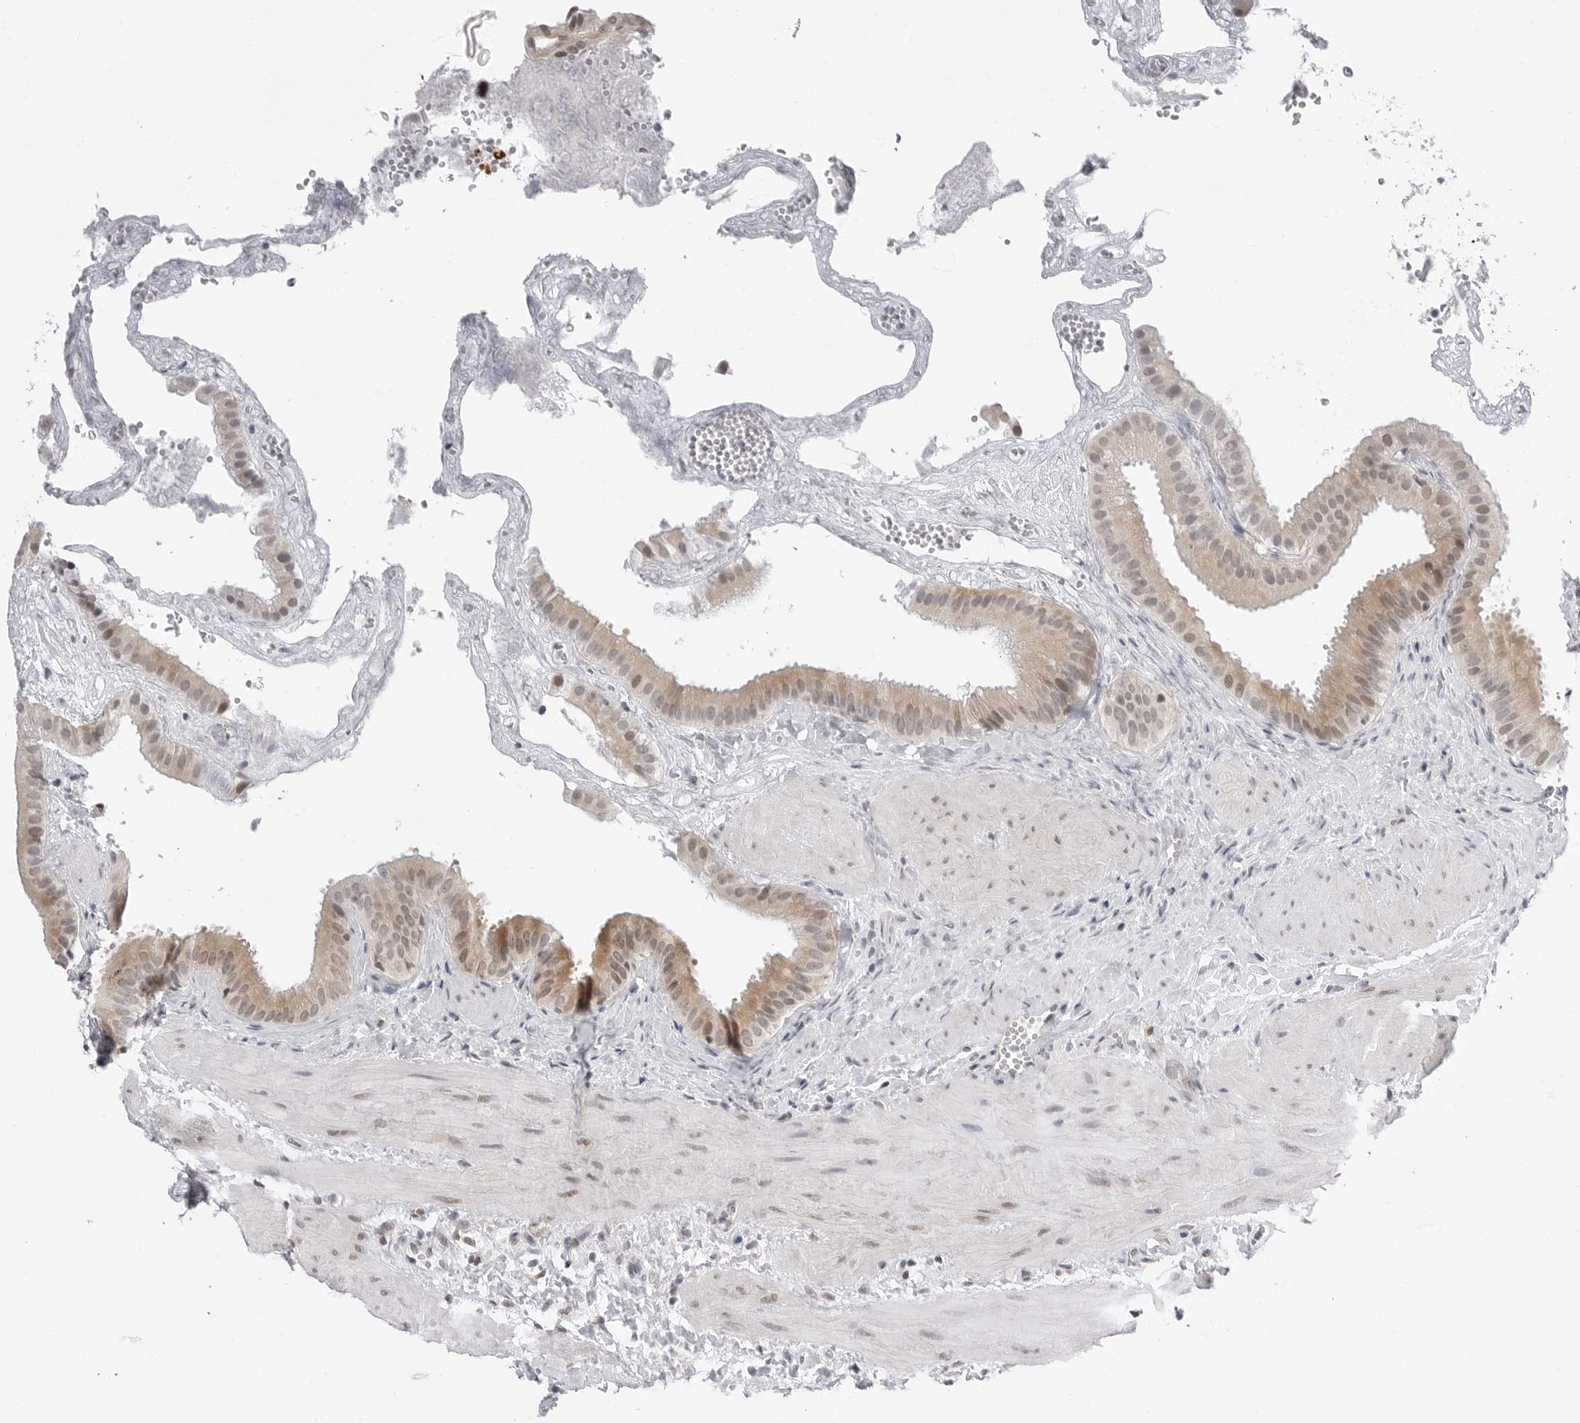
{"staining": {"intensity": "moderate", "quantity": "<25%", "location": "cytoplasmic/membranous,nuclear"}, "tissue": "gallbladder", "cell_type": "Glandular cells", "image_type": "normal", "snomed": [{"axis": "morphology", "description": "Normal tissue, NOS"}, {"axis": "topography", "description": "Gallbladder"}], "caption": "About <25% of glandular cells in benign gallbladder demonstrate moderate cytoplasmic/membranous,nuclear protein expression as visualized by brown immunohistochemical staining.", "gene": "PPP2R5C", "patient": {"sex": "male", "age": 55}}